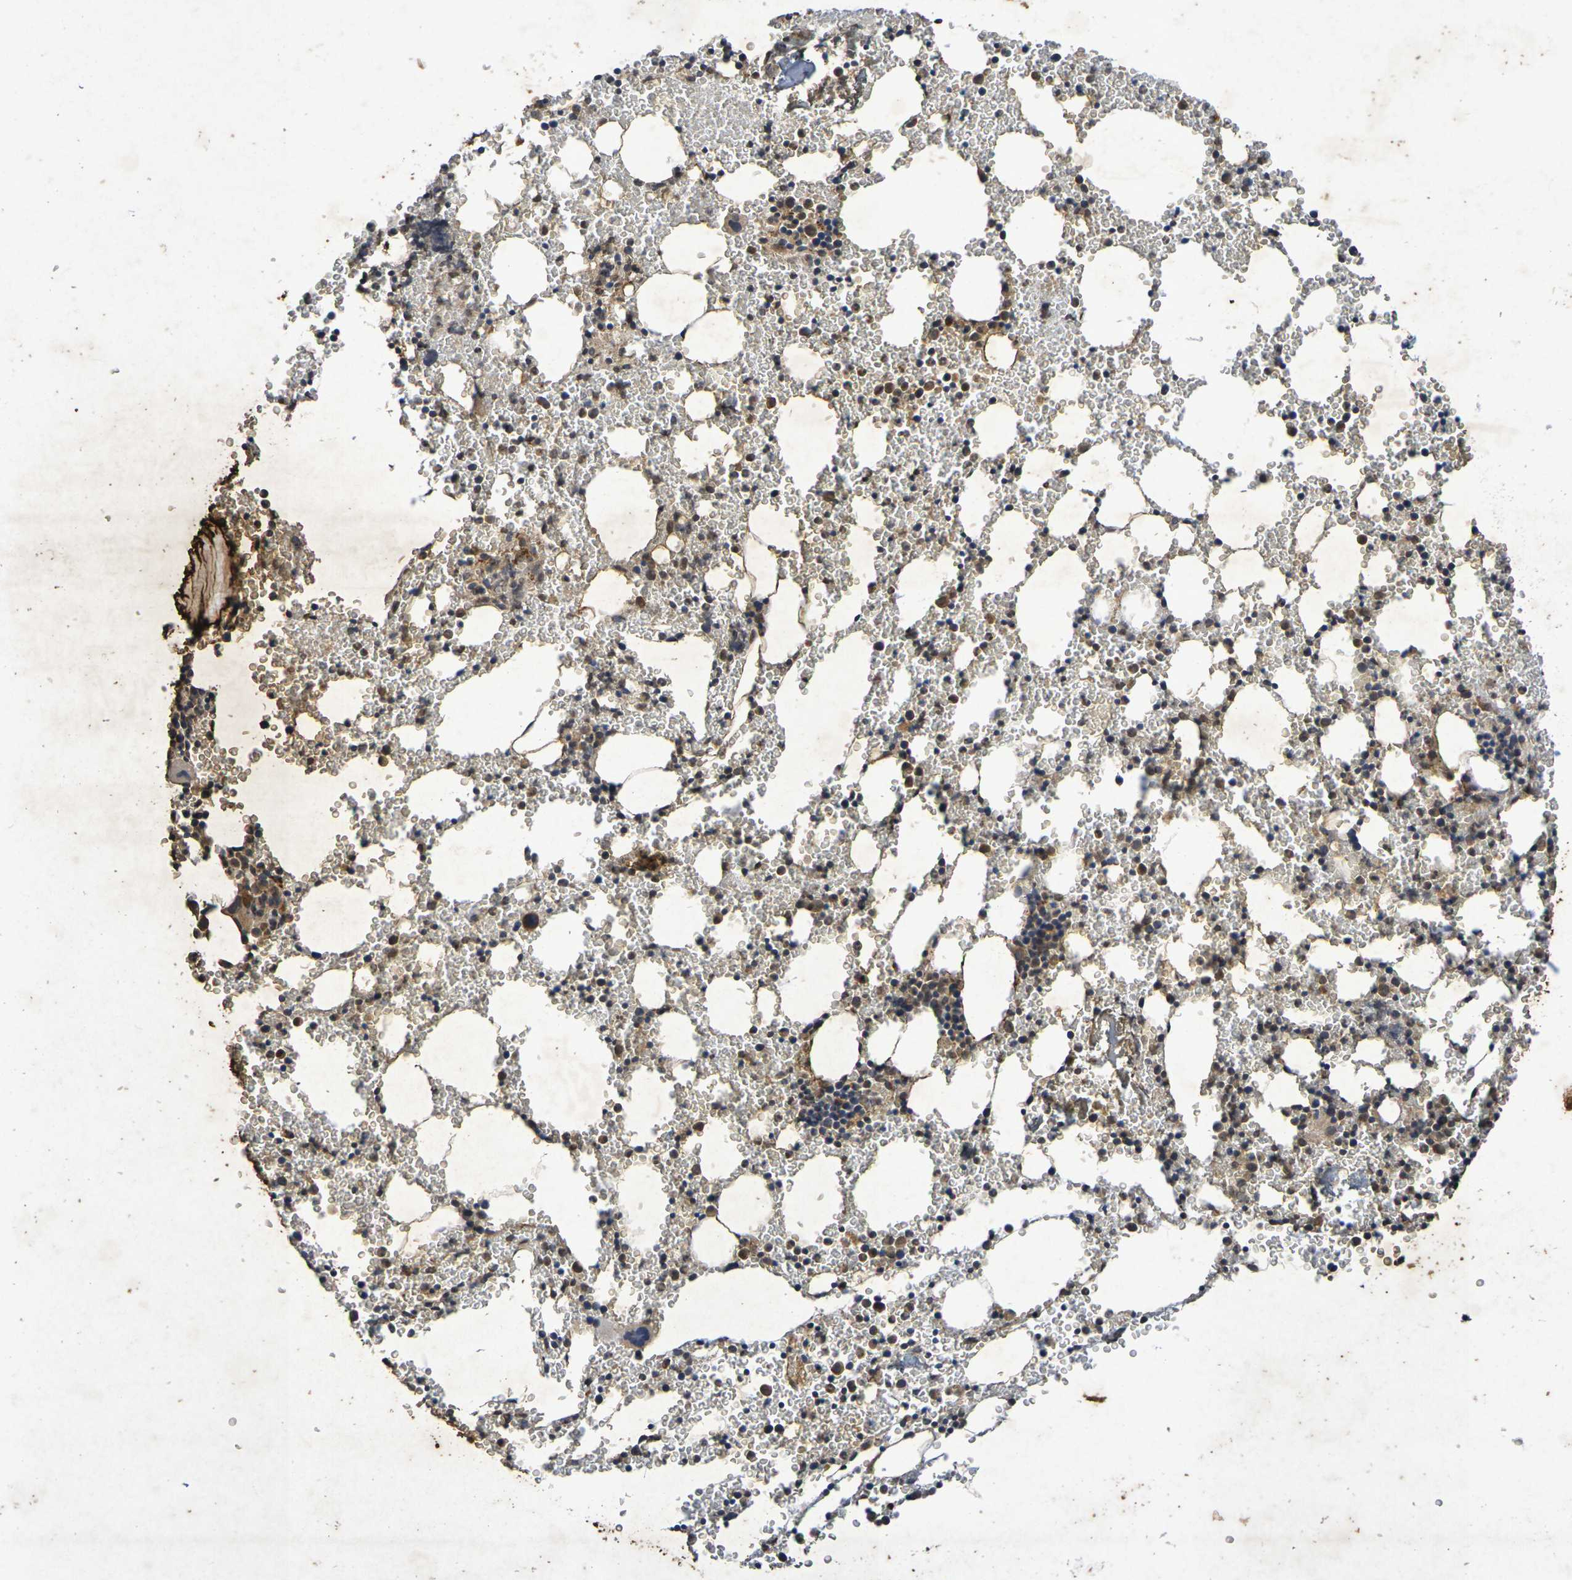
{"staining": {"intensity": "moderate", "quantity": ">75%", "location": "cytoplasmic/membranous,nuclear"}, "tissue": "bone marrow", "cell_type": "Hematopoietic cells", "image_type": "normal", "snomed": [{"axis": "morphology", "description": "Normal tissue, NOS"}, {"axis": "morphology", "description": "Inflammation, NOS"}, {"axis": "topography", "description": "Bone marrow"}], "caption": "Immunohistochemical staining of benign bone marrow demonstrates moderate cytoplasmic/membranous,nuclear protein positivity in about >75% of hematopoietic cells.", "gene": "GUCY1A2", "patient": {"sex": "male", "age": 22}}